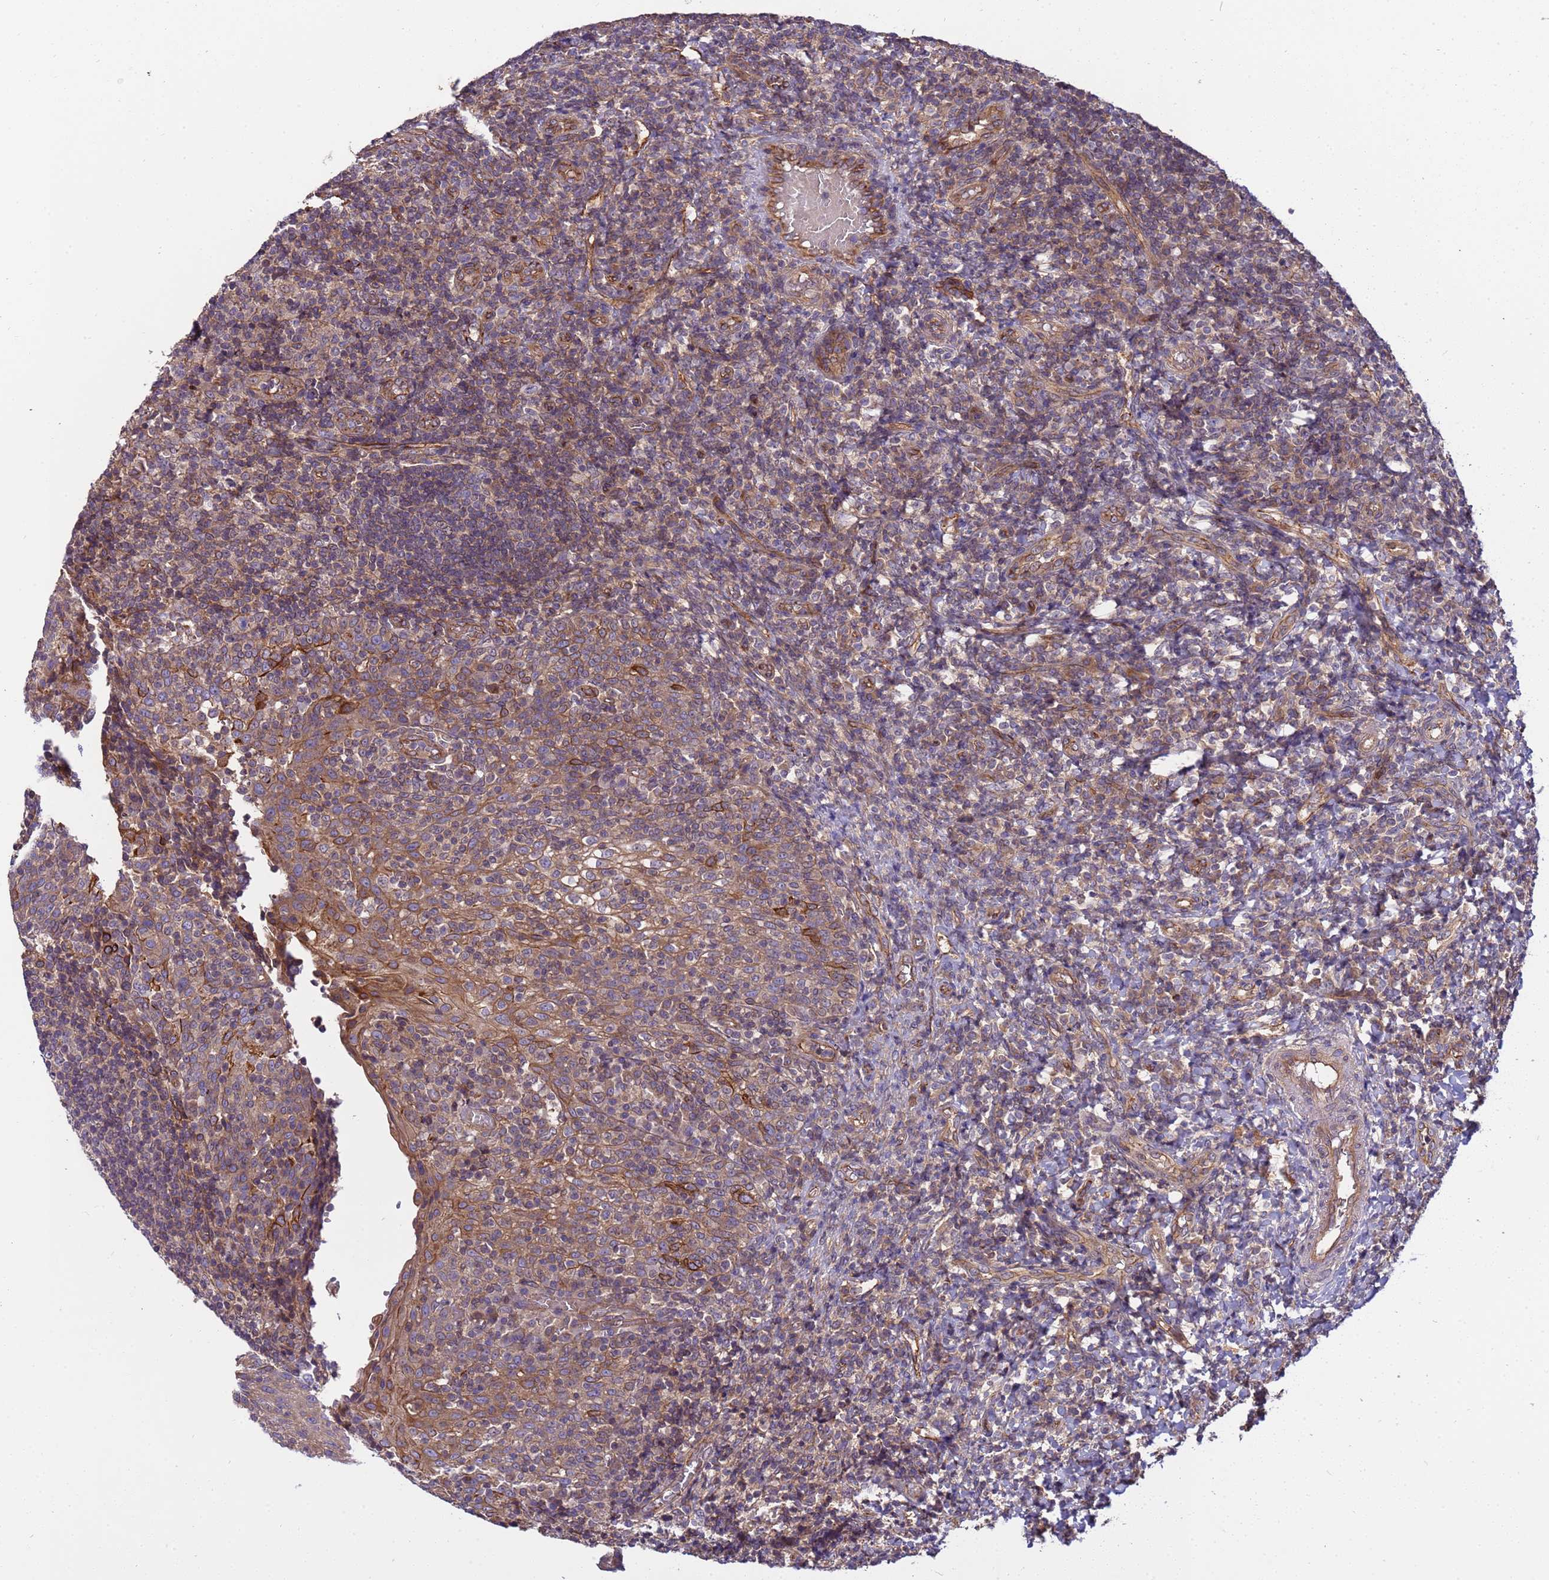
{"staining": {"intensity": "weak", "quantity": "<25%", "location": "cytoplasmic/membranous"}, "tissue": "tonsil", "cell_type": "Germinal center cells", "image_type": "normal", "snomed": [{"axis": "morphology", "description": "Normal tissue, NOS"}, {"axis": "topography", "description": "Tonsil"}], "caption": "Protein analysis of benign tonsil reveals no significant expression in germinal center cells. (Stains: DAB immunohistochemistry (IHC) with hematoxylin counter stain, Microscopy: brightfield microscopy at high magnification).", "gene": "SMCO3", "patient": {"sex": "female", "age": 19}}